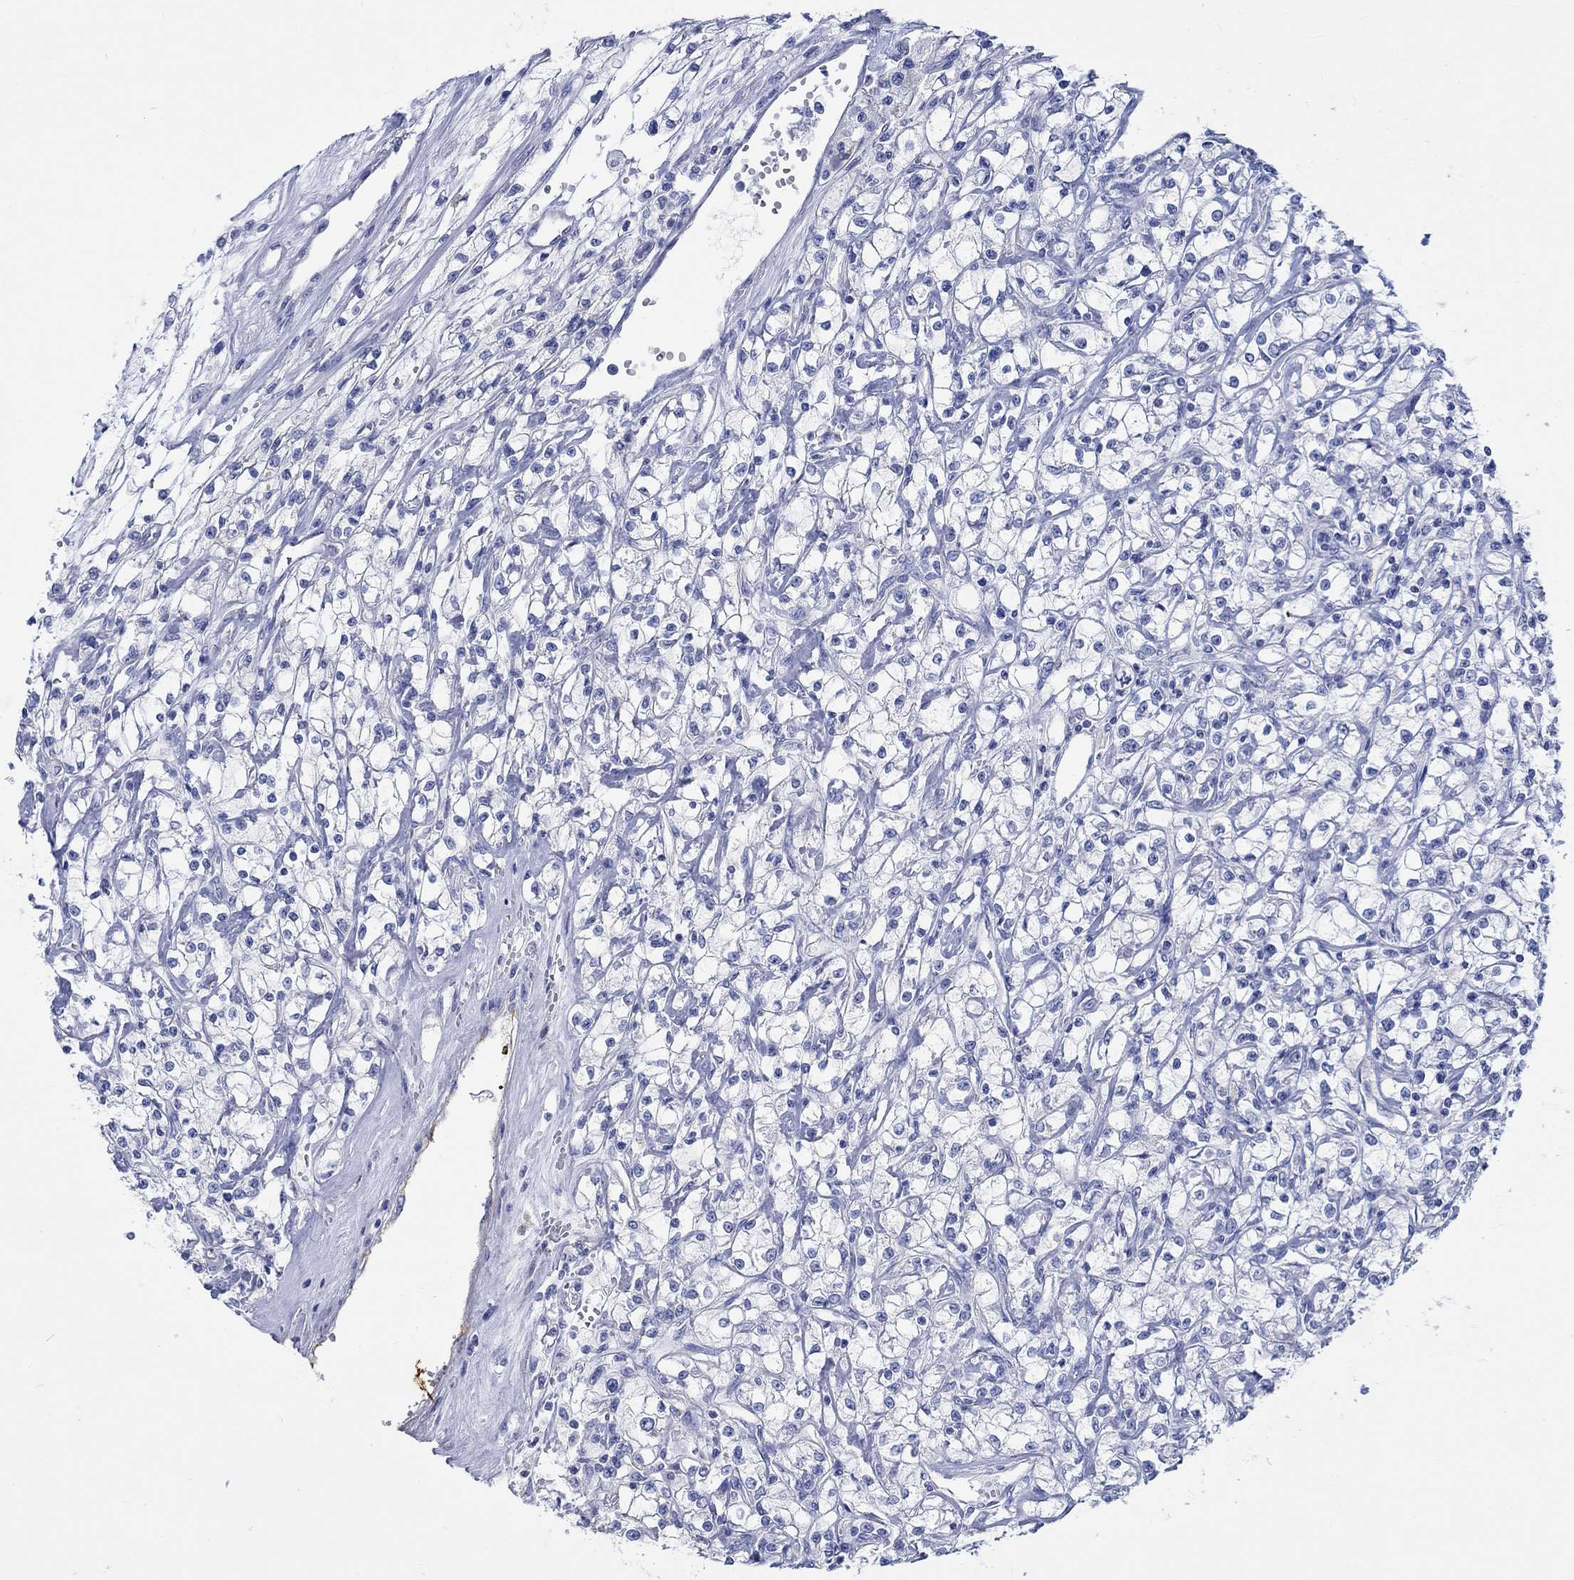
{"staining": {"intensity": "negative", "quantity": "none", "location": "none"}, "tissue": "renal cancer", "cell_type": "Tumor cells", "image_type": "cancer", "snomed": [{"axis": "morphology", "description": "Adenocarcinoma, NOS"}, {"axis": "topography", "description": "Kidney"}], "caption": "High magnification brightfield microscopy of renal adenocarcinoma stained with DAB (brown) and counterstained with hematoxylin (blue): tumor cells show no significant expression.", "gene": "CPLX2", "patient": {"sex": "female", "age": 59}}